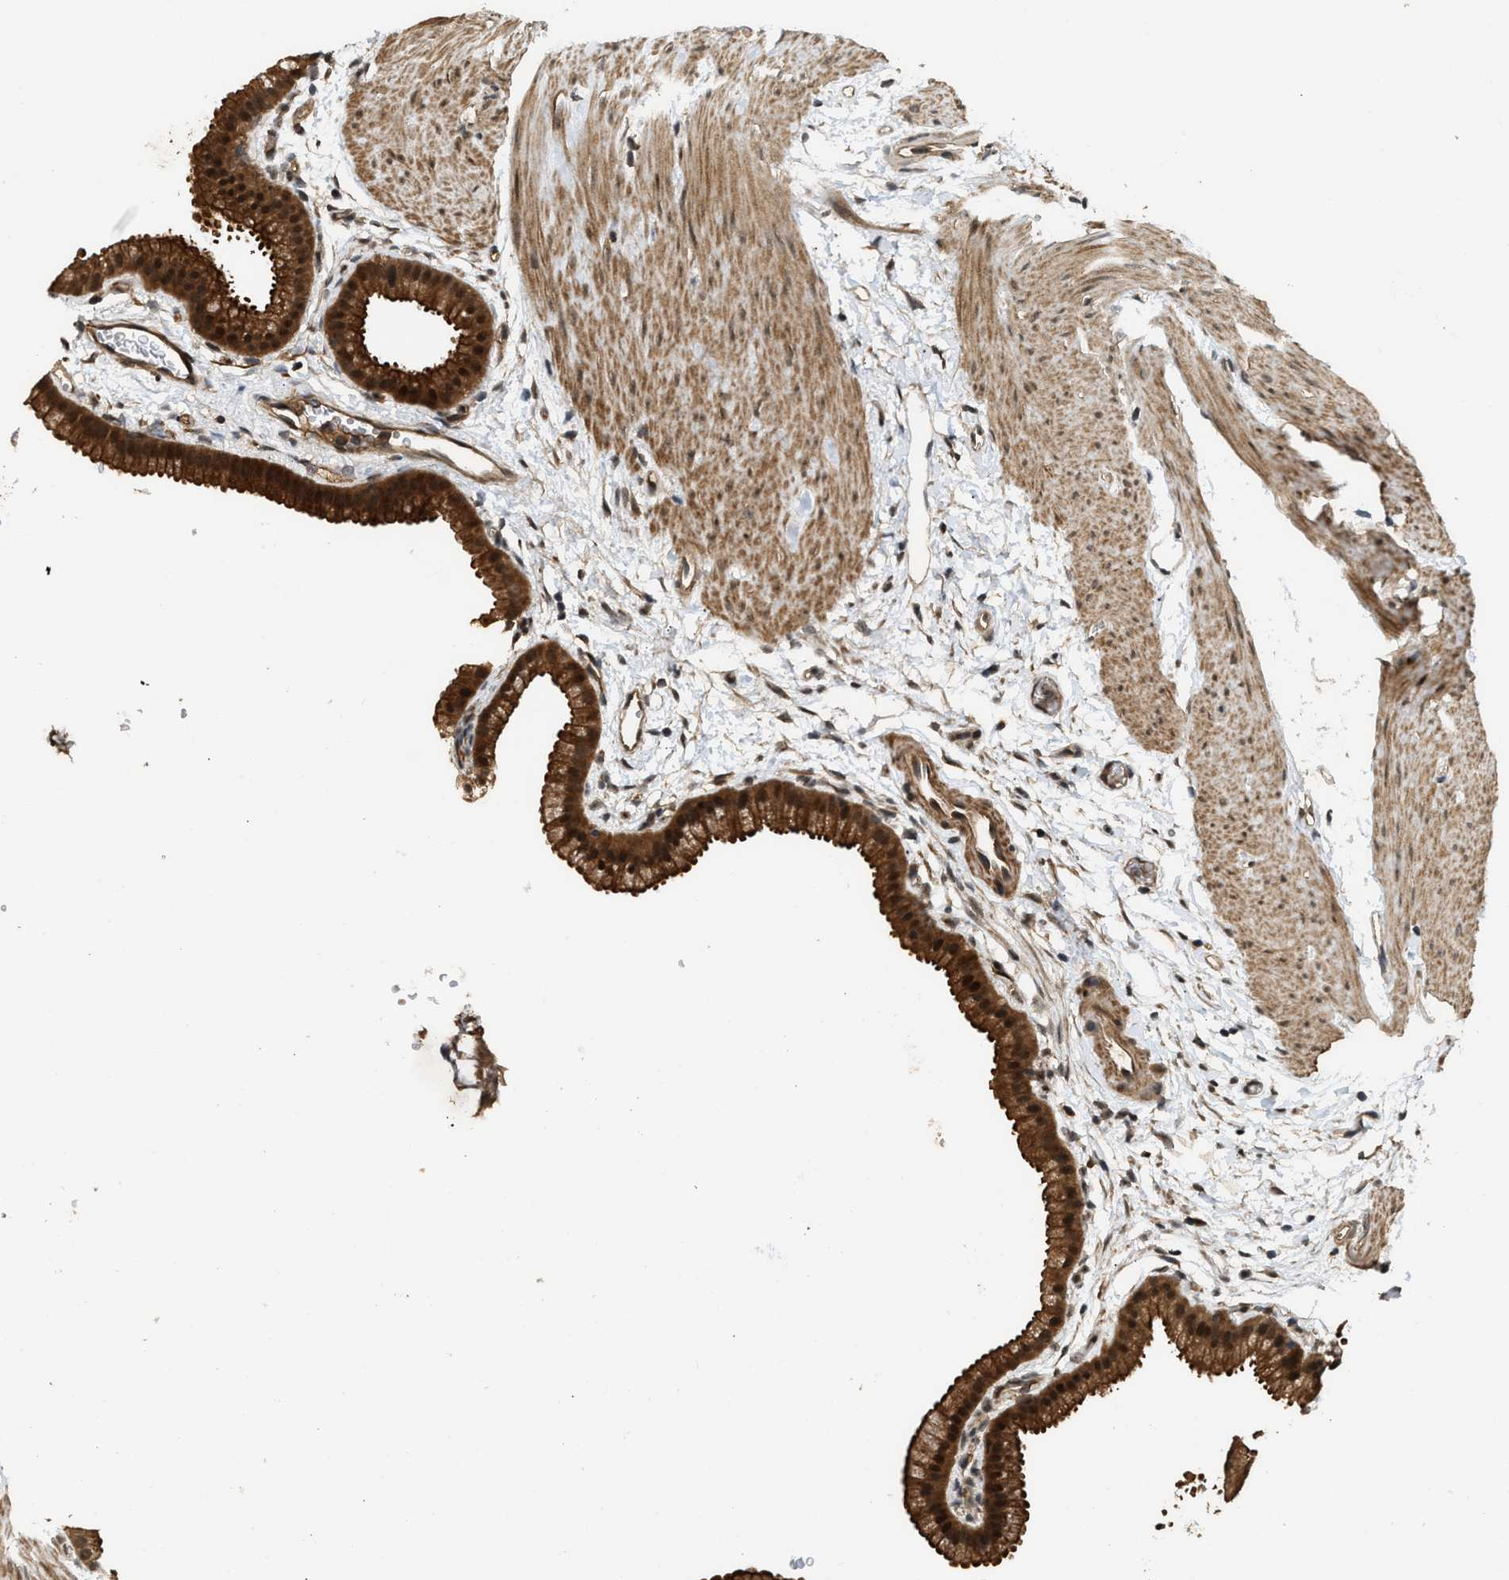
{"staining": {"intensity": "strong", "quantity": ">75%", "location": "cytoplasmic/membranous,nuclear"}, "tissue": "gallbladder", "cell_type": "Glandular cells", "image_type": "normal", "snomed": [{"axis": "morphology", "description": "Normal tissue, NOS"}, {"axis": "topography", "description": "Gallbladder"}], "caption": "Protein staining demonstrates strong cytoplasmic/membranous,nuclear expression in about >75% of glandular cells in unremarkable gallbladder.", "gene": "GET1", "patient": {"sex": "female", "age": 64}}